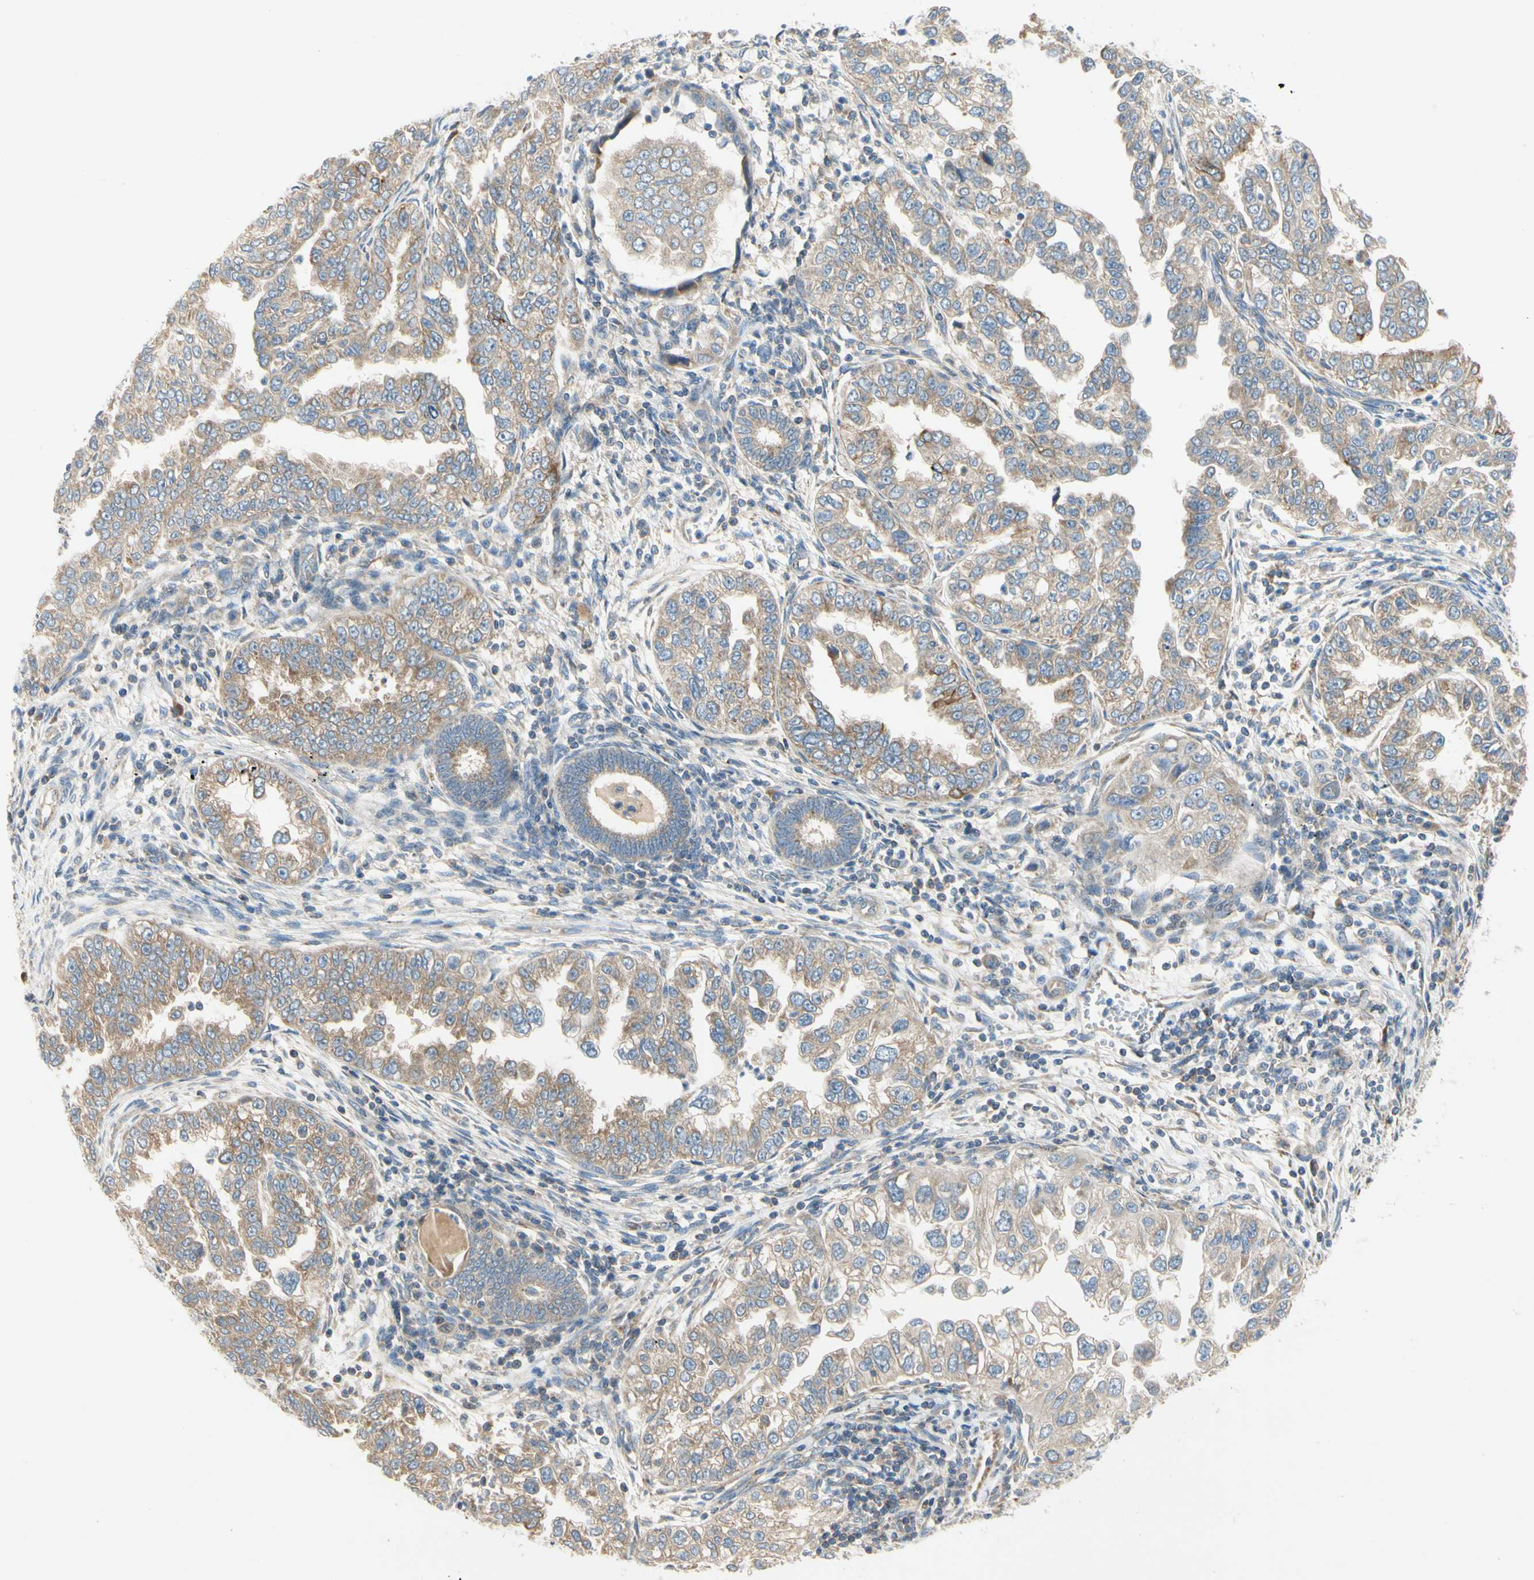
{"staining": {"intensity": "moderate", "quantity": ">75%", "location": "cytoplasmic/membranous"}, "tissue": "endometrial cancer", "cell_type": "Tumor cells", "image_type": "cancer", "snomed": [{"axis": "morphology", "description": "Adenocarcinoma, NOS"}, {"axis": "topography", "description": "Endometrium"}], "caption": "A photomicrograph showing moderate cytoplasmic/membranous positivity in about >75% of tumor cells in adenocarcinoma (endometrial), as visualized by brown immunohistochemical staining.", "gene": "KLHDC8B", "patient": {"sex": "female", "age": 85}}